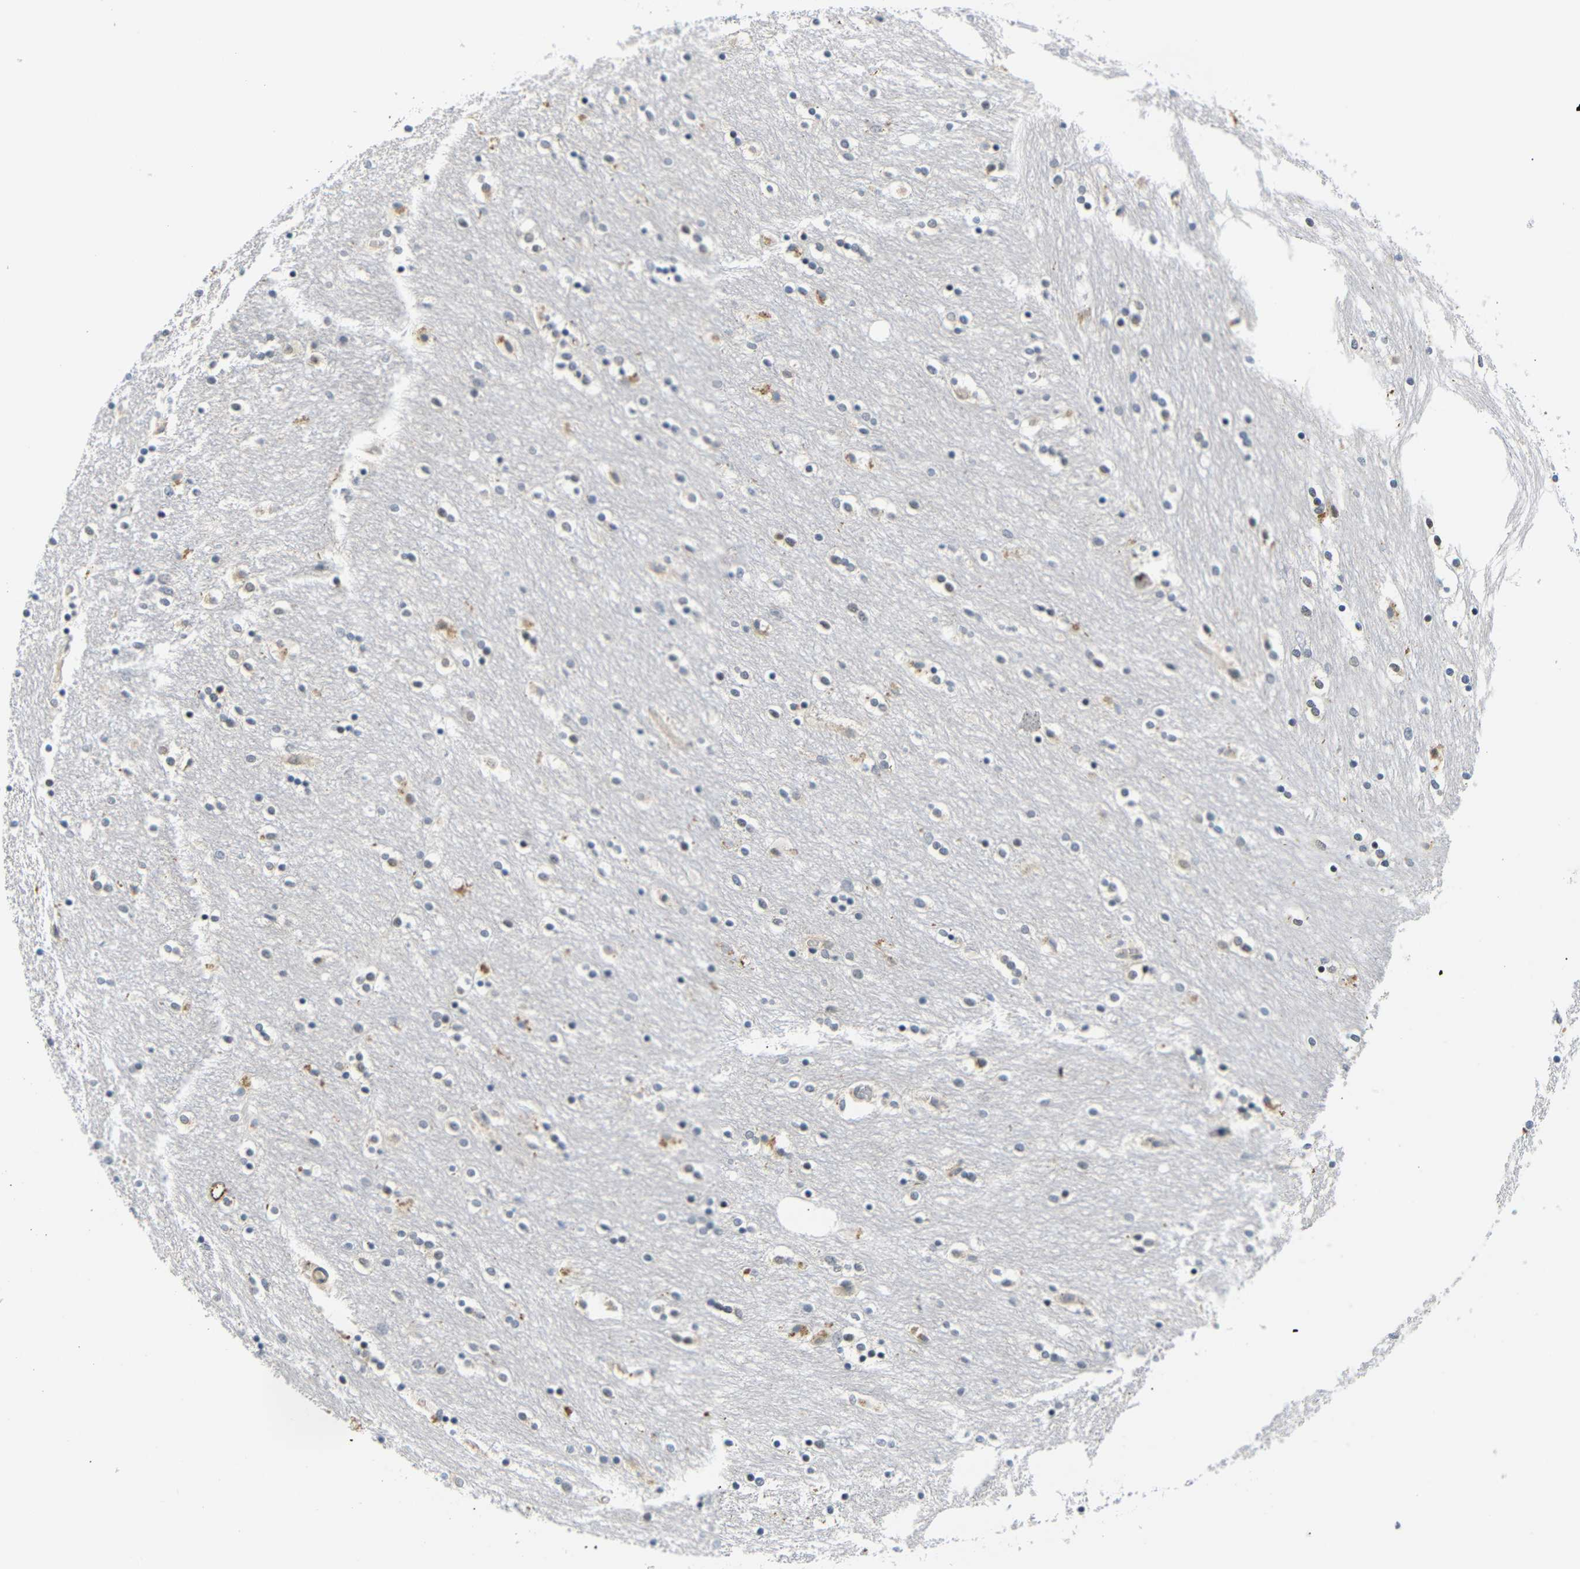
{"staining": {"intensity": "weak", "quantity": "<25%", "location": "cytoplasmic/membranous"}, "tissue": "caudate", "cell_type": "Glial cells", "image_type": "normal", "snomed": [{"axis": "morphology", "description": "Normal tissue, NOS"}, {"axis": "topography", "description": "Lateral ventricle wall"}], "caption": "This is a histopathology image of immunohistochemistry (IHC) staining of benign caudate, which shows no staining in glial cells. Nuclei are stained in blue.", "gene": "GJA5", "patient": {"sex": "female", "age": 54}}